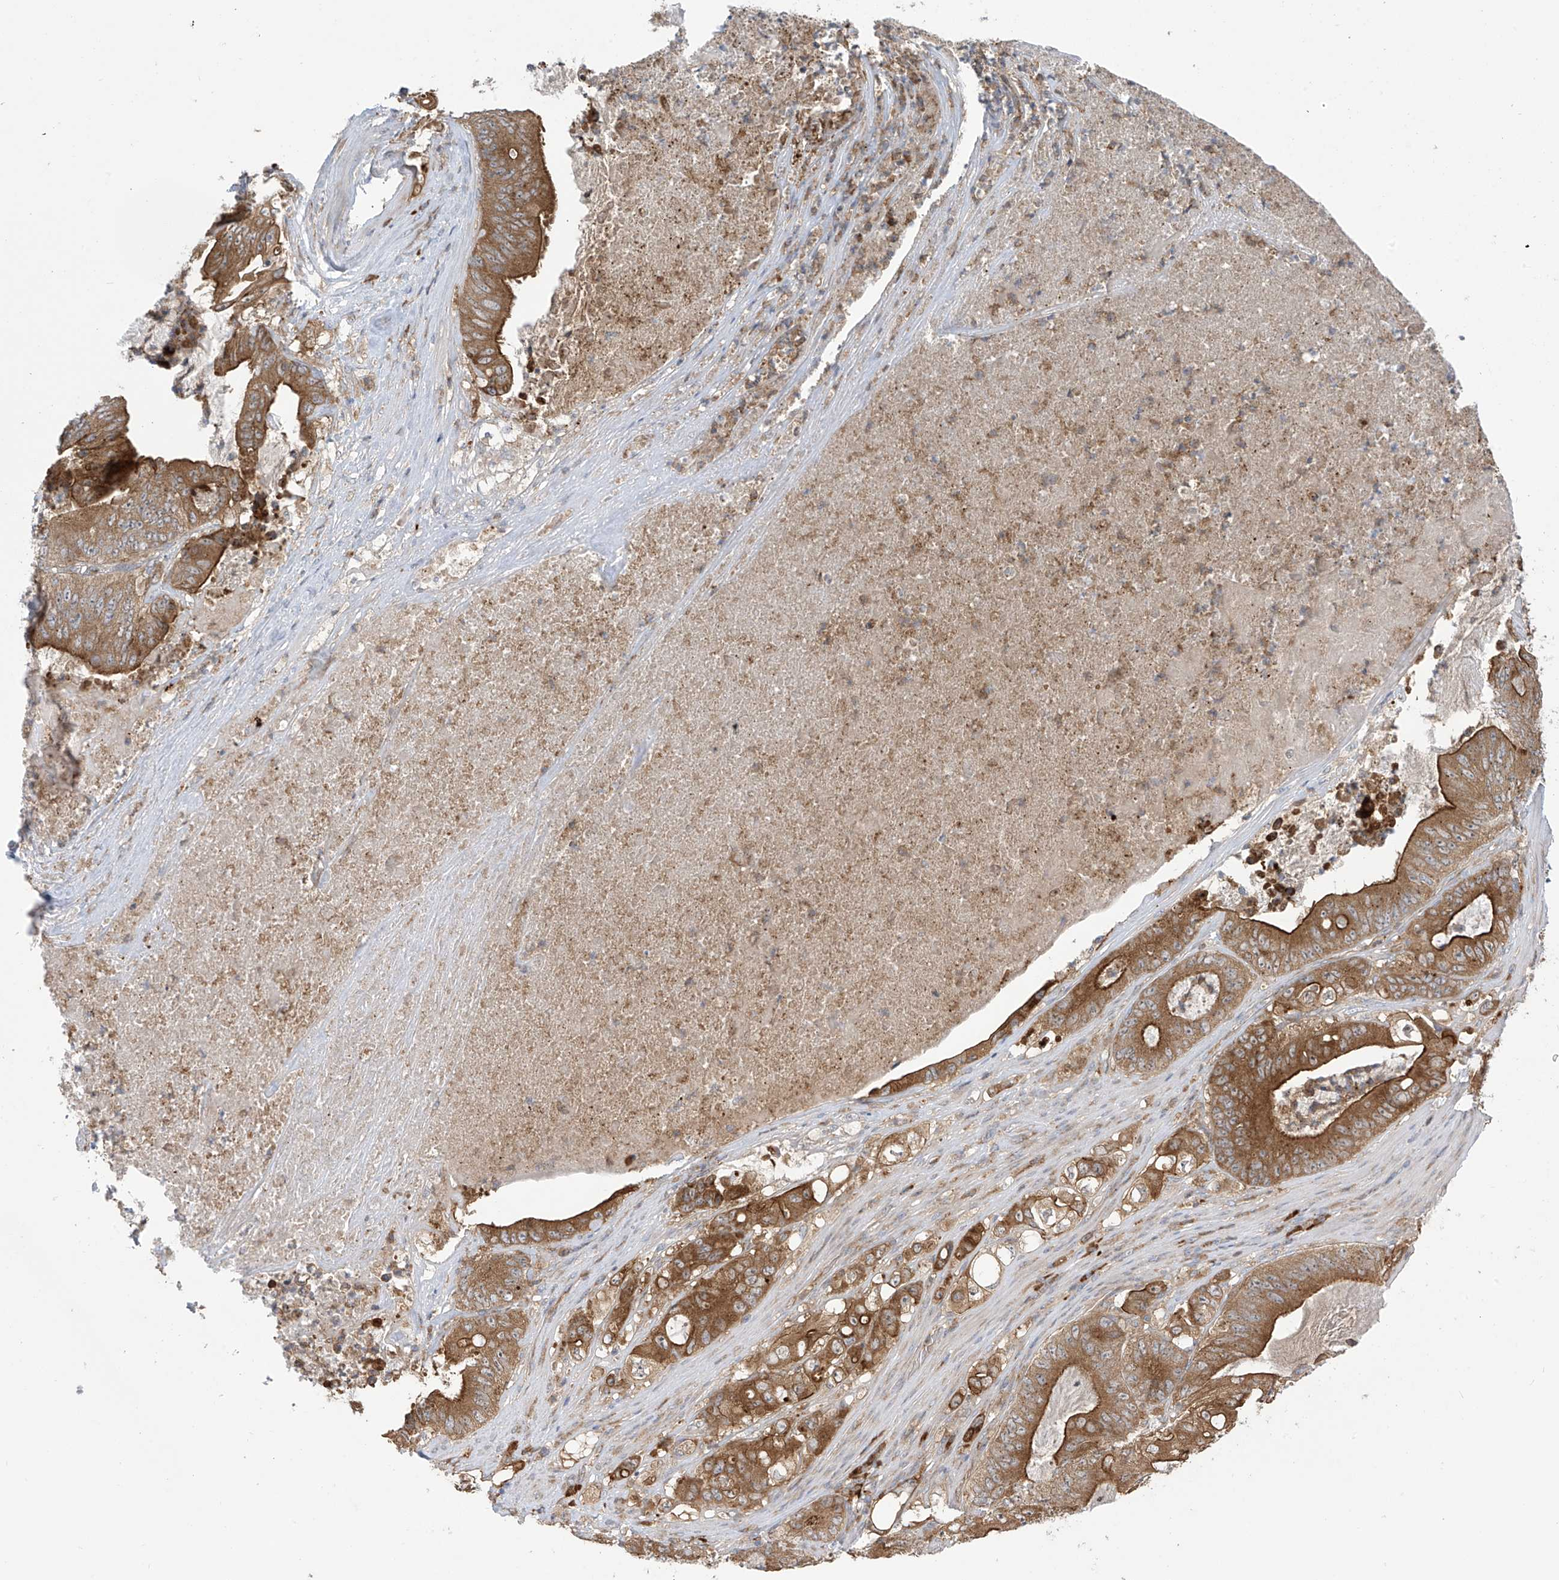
{"staining": {"intensity": "strong", "quantity": "25%-75%", "location": "cytoplasmic/membranous"}, "tissue": "stomach cancer", "cell_type": "Tumor cells", "image_type": "cancer", "snomed": [{"axis": "morphology", "description": "Adenocarcinoma, NOS"}, {"axis": "topography", "description": "Stomach"}], "caption": "IHC of human adenocarcinoma (stomach) displays high levels of strong cytoplasmic/membranous expression in approximately 25%-75% of tumor cells.", "gene": "KIAA1522", "patient": {"sex": "female", "age": 73}}